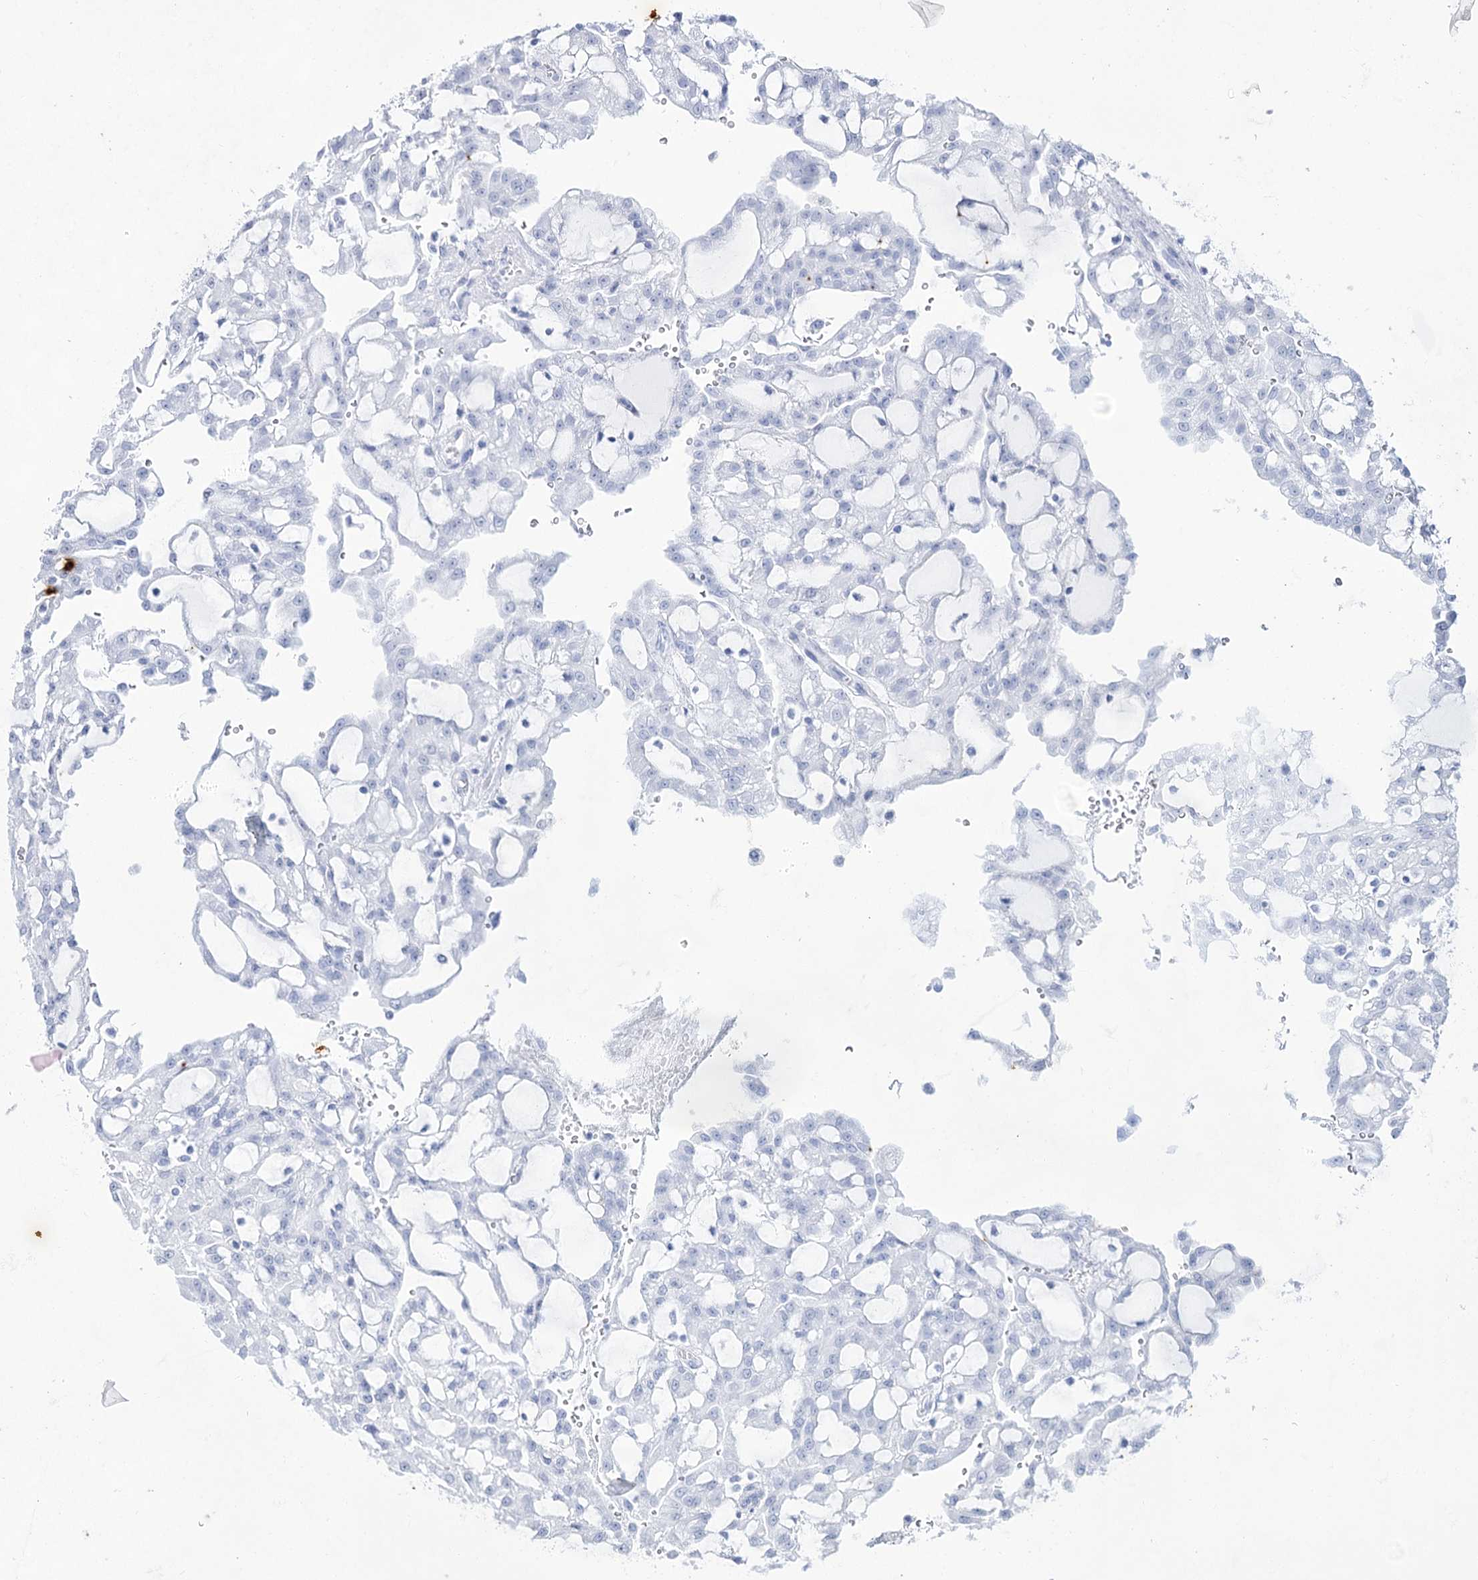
{"staining": {"intensity": "negative", "quantity": "none", "location": "none"}, "tissue": "renal cancer", "cell_type": "Tumor cells", "image_type": "cancer", "snomed": [{"axis": "morphology", "description": "Adenocarcinoma, NOS"}, {"axis": "topography", "description": "Kidney"}], "caption": "The image shows no significant positivity in tumor cells of renal cancer.", "gene": "ACRV1", "patient": {"sex": "male", "age": 63}}